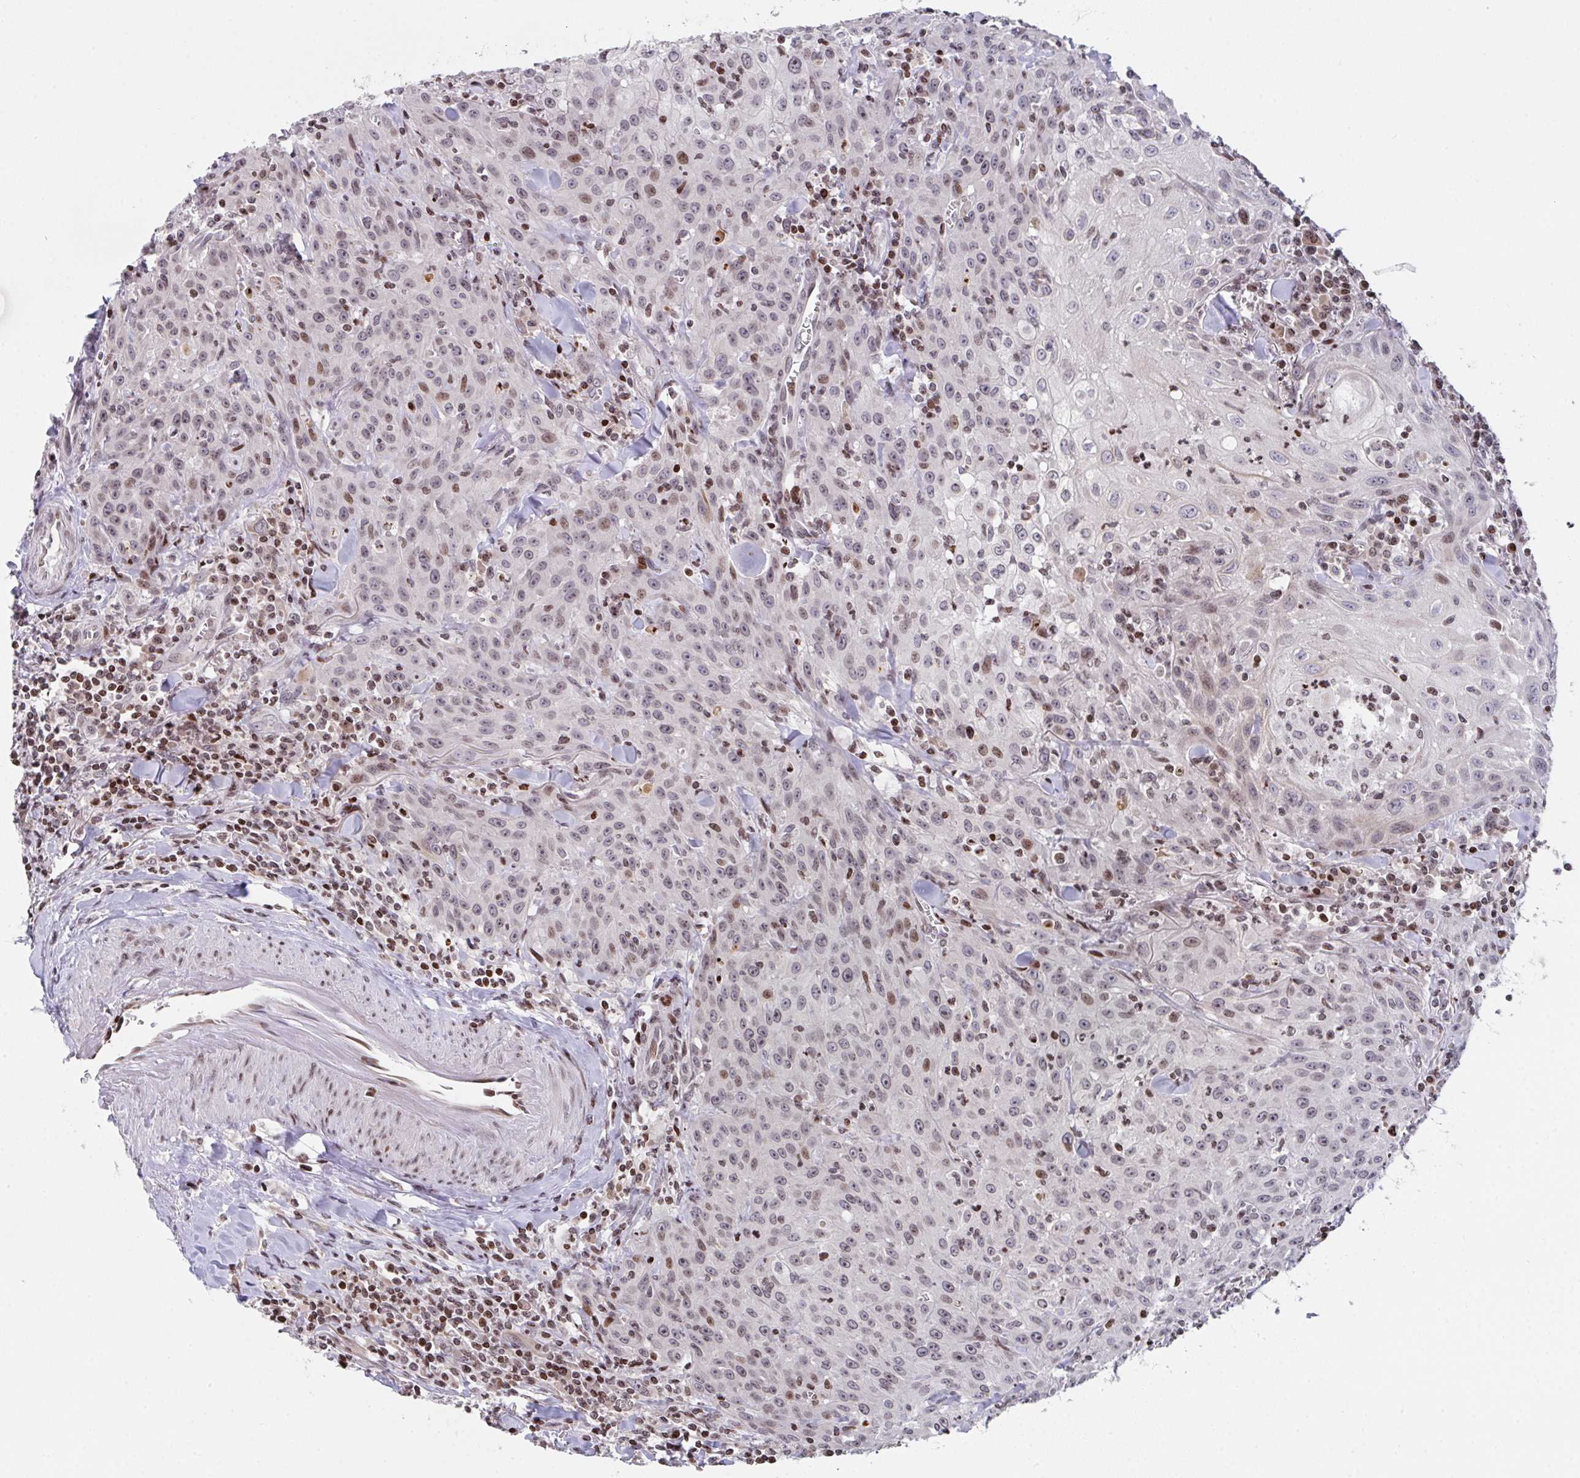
{"staining": {"intensity": "moderate", "quantity": "<25%", "location": "nuclear"}, "tissue": "head and neck cancer", "cell_type": "Tumor cells", "image_type": "cancer", "snomed": [{"axis": "morphology", "description": "Normal tissue, NOS"}, {"axis": "morphology", "description": "Squamous cell carcinoma, NOS"}, {"axis": "topography", "description": "Oral tissue"}, {"axis": "topography", "description": "Head-Neck"}], "caption": "Protein expression analysis of human head and neck squamous cell carcinoma reveals moderate nuclear staining in approximately <25% of tumor cells.", "gene": "PCDHB8", "patient": {"sex": "female", "age": 70}}